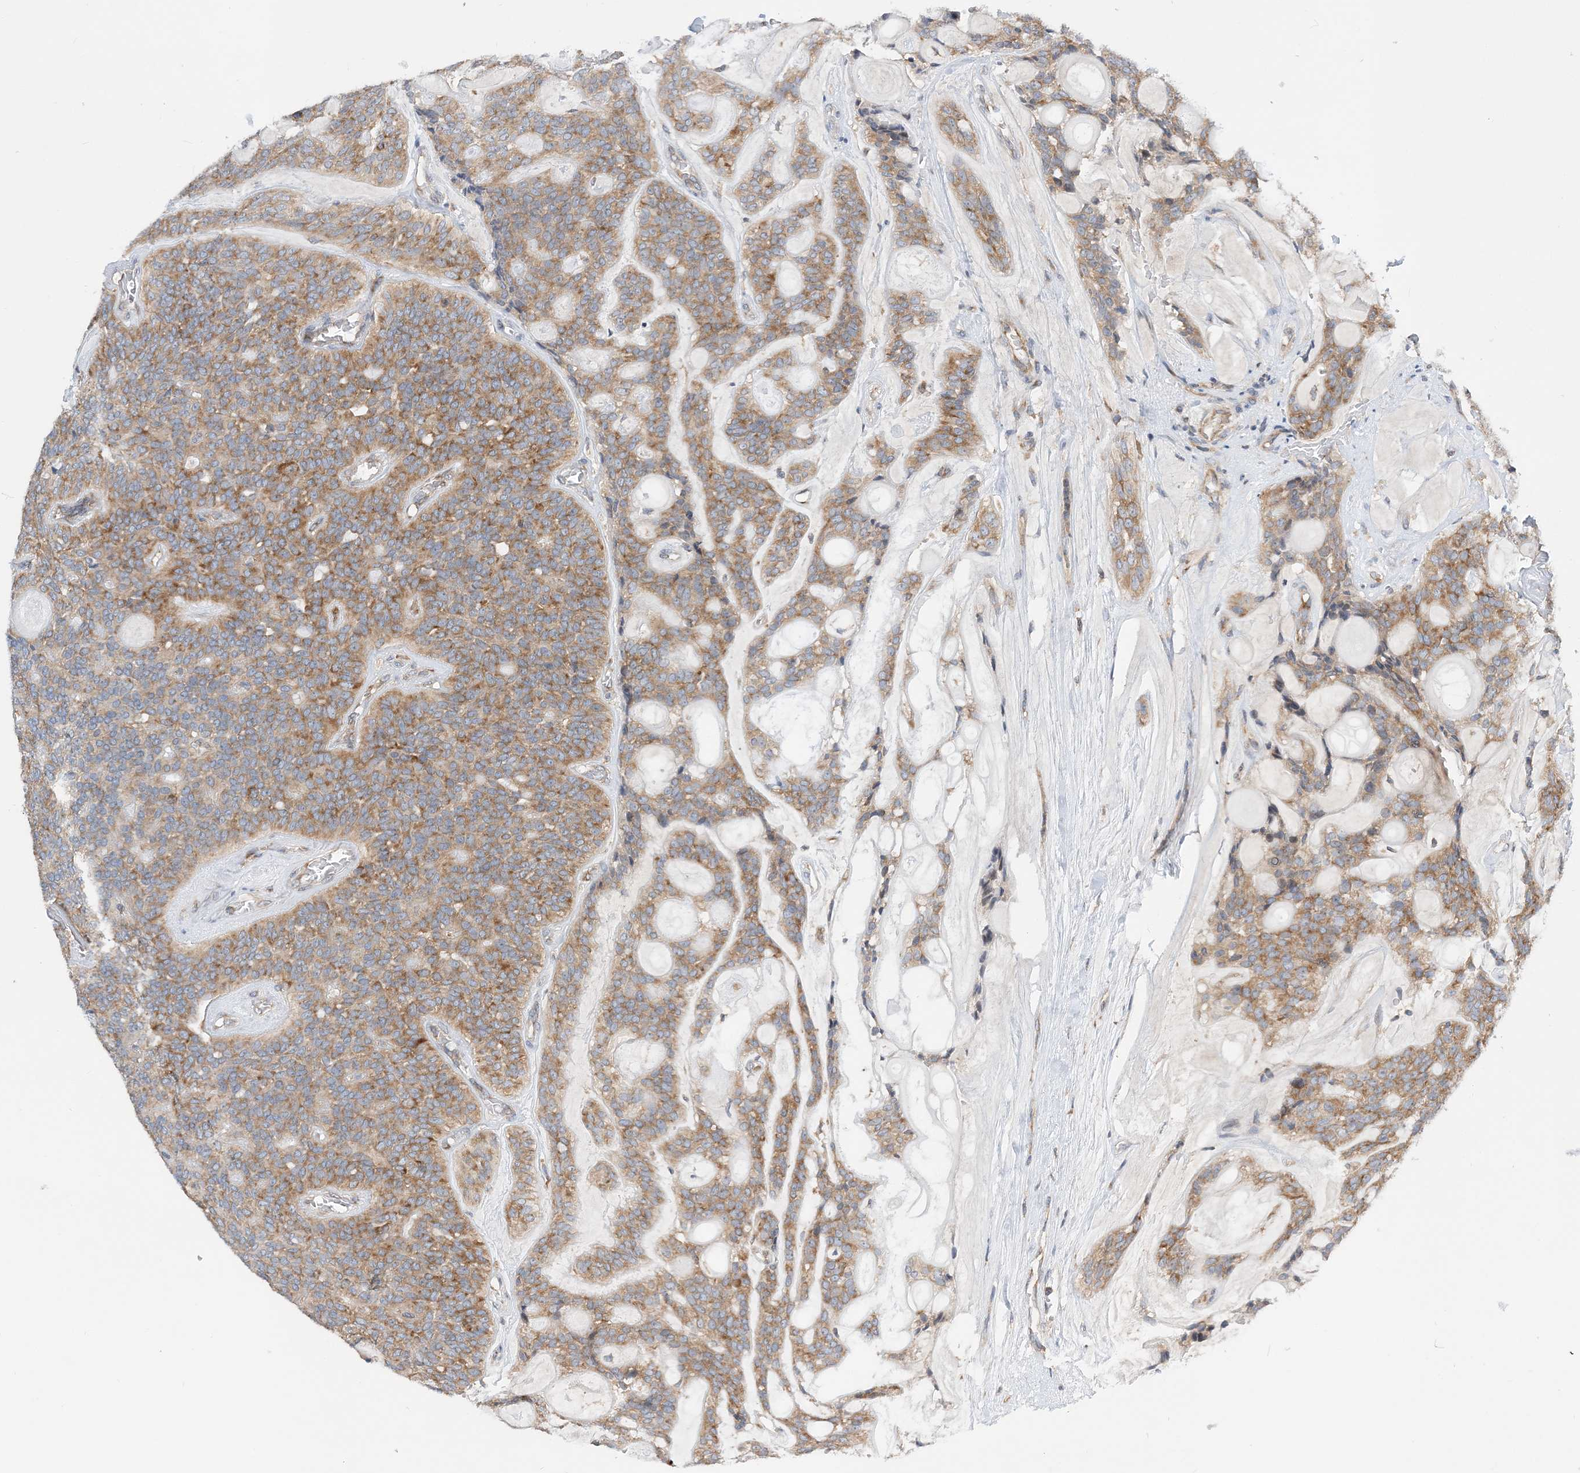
{"staining": {"intensity": "moderate", "quantity": "25%-75%", "location": "cytoplasmic/membranous"}, "tissue": "head and neck cancer", "cell_type": "Tumor cells", "image_type": "cancer", "snomed": [{"axis": "morphology", "description": "Adenocarcinoma, NOS"}, {"axis": "topography", "description": "Head-Neck"}], "caption": "Head and neck cancer (adenocarcinoma) tissue displays moderate cytoplasmic/membranous expression in approximately 25%-75% of tumor cells, visualized by immunohistochemistry.", "gene": "LARP4B", "patient": {"sex": "male", "age": 66}}